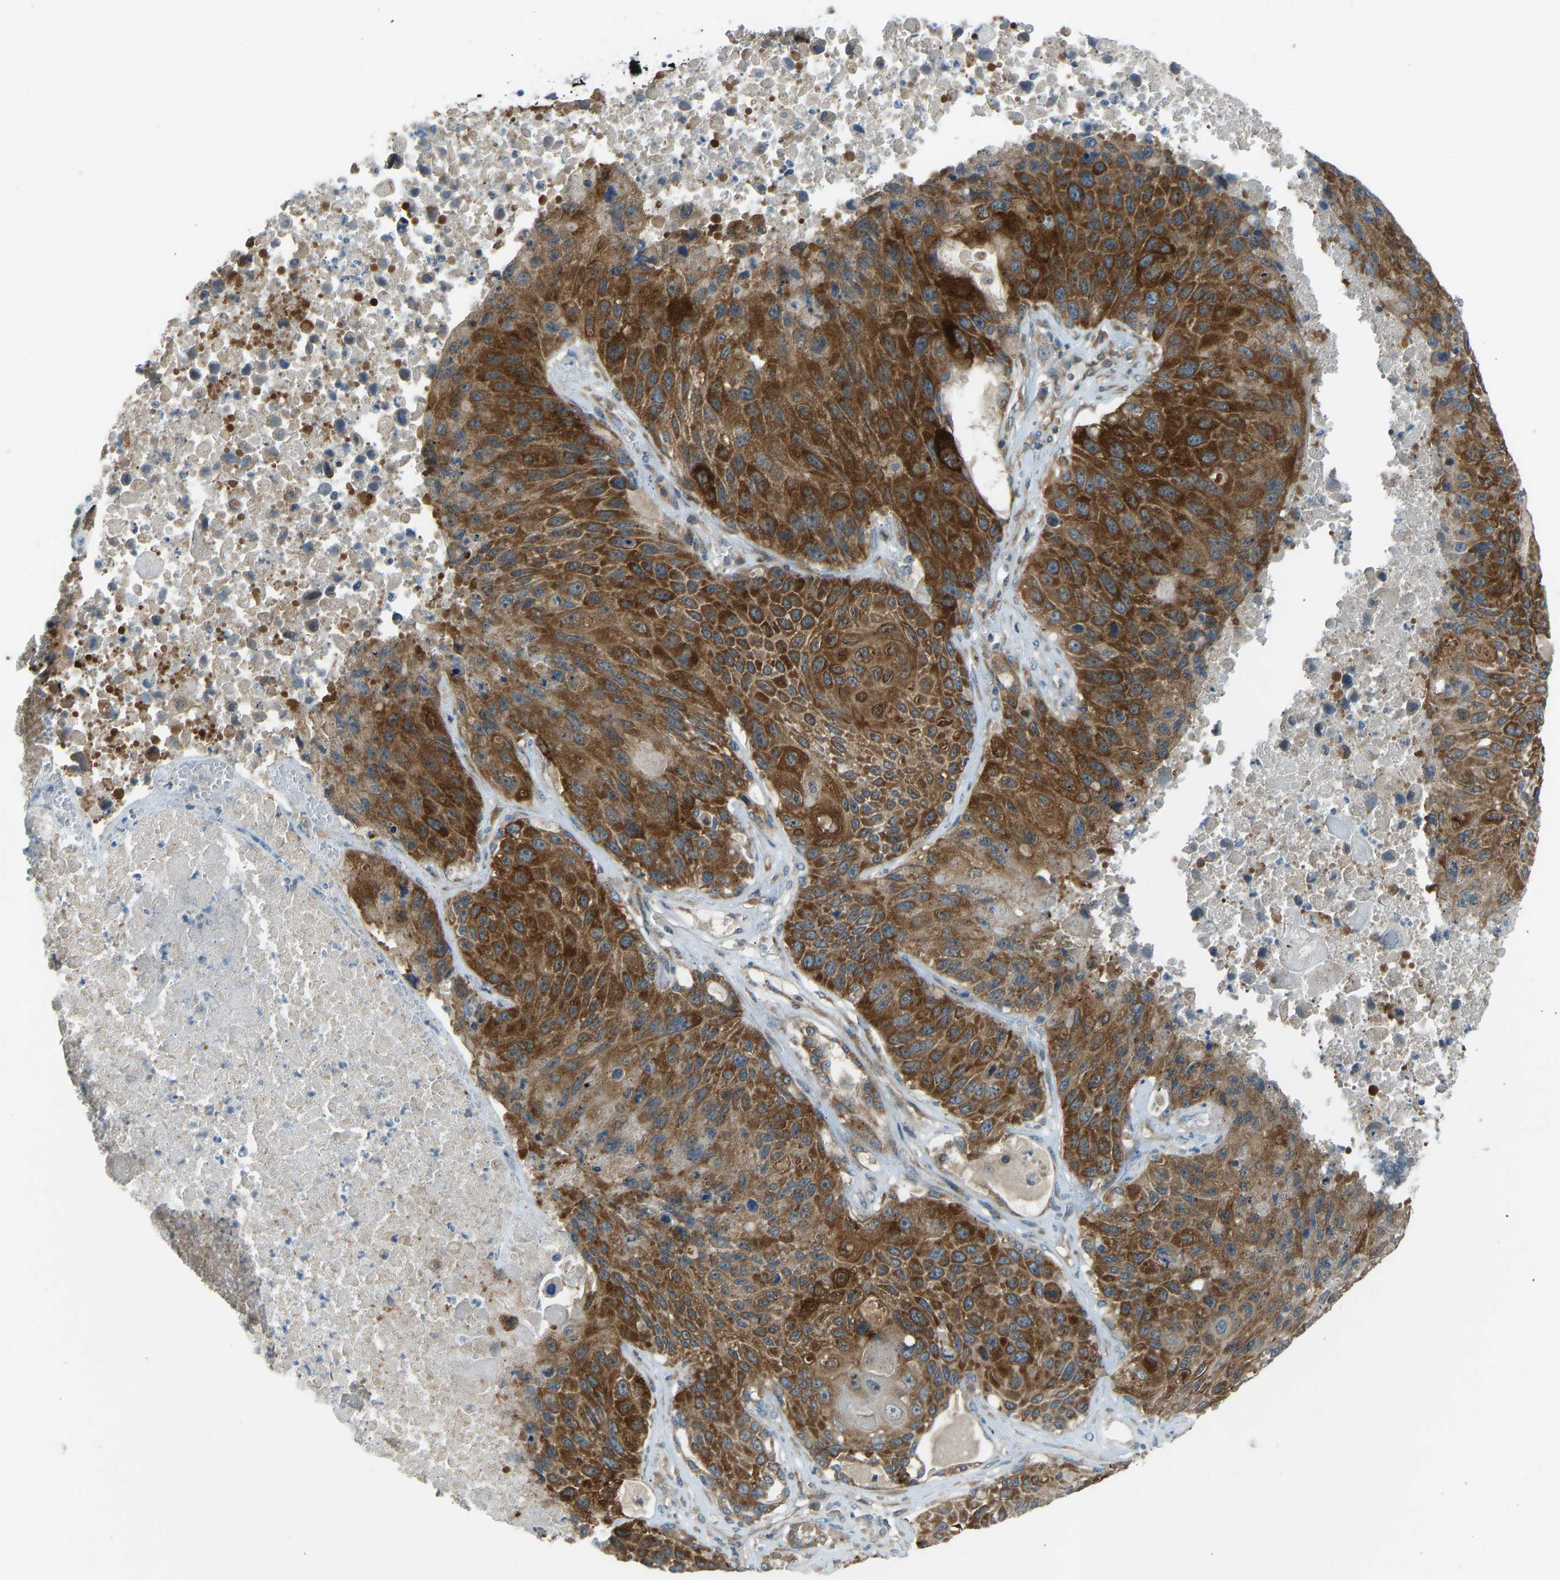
{"staining": {"intensity": "strong", "quantity": ">75%", "location": "cytoplasmic/membranous"}, "tissue": "lung cancer", "cell_type": "Tumor cells", "image_type": "cancer", "snomed": [{"axis": "morphology", "description": "Squamous cell carcinoma, NOS"}, {"axis": "topography", "description": "Lung"}], "caption": "This photomicrograph reveals immunohistochemistry staining of human lung cancer (squamous cell carcinoma), with high strong cytoplasmic/membranous positivity in approximately >75% of tumor cells.", "gene": "STAU2", "patient": {"sex": "male", "age": 61}}